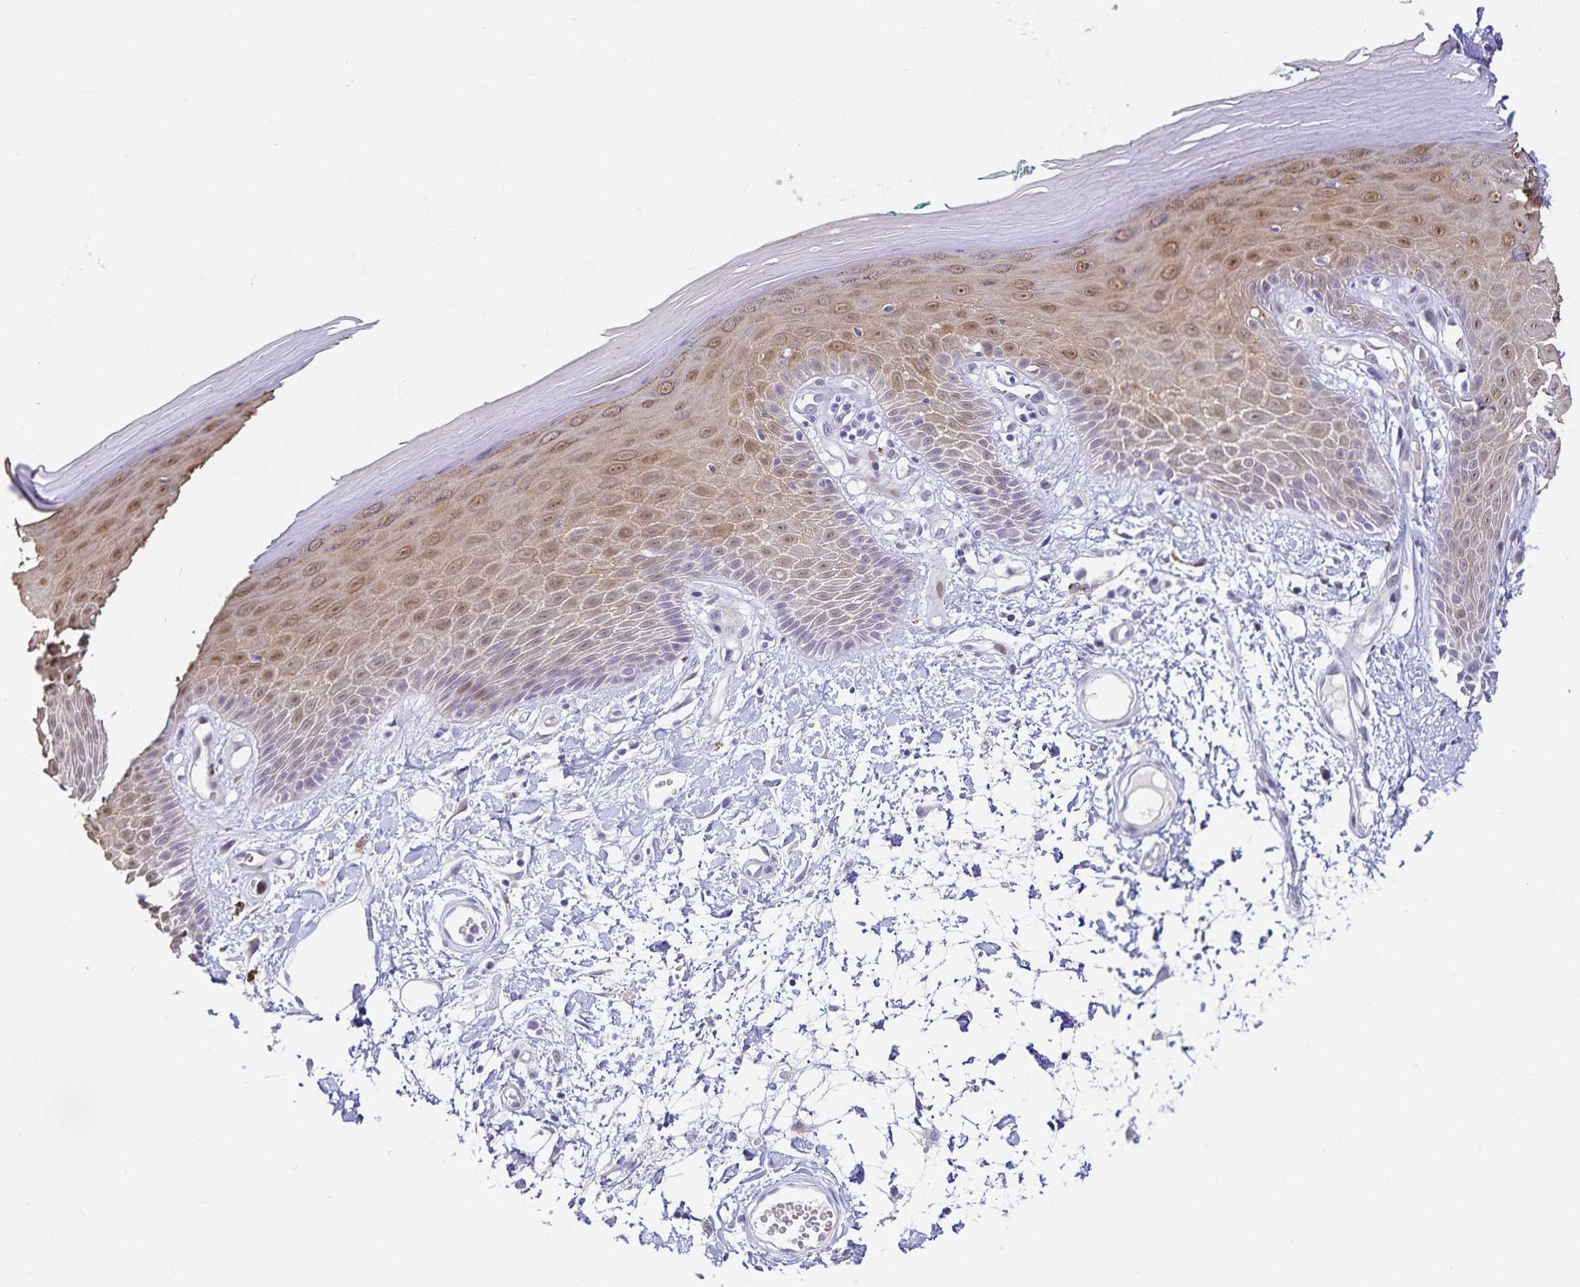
{"staining": {"intensity": "weak", "quantity": "25%-75%", "location": "cytoplasmic/membranous,nuclear"}, "tissue": "skin", "cell_type": "Epidermal cells", "image_type": "normal", "snomed": [{"axis": "morphology", "description": "Normal tissue, NOS"}, {"axis": "topography", "description": "Anal"}, {"axis": "topography", "description": "Peripheral nerve tissue"}], "caption": "Immunohistochemistry (IHC) image of unremarkable skin stained for a protein (brown), which exhibits low levels of weak cytoplasmic/membranous,nuclear expression in about 25%-75% of epidermal cells.", "gene": "KBTBD13", "patient": {"sex": "male", "age": 78}}